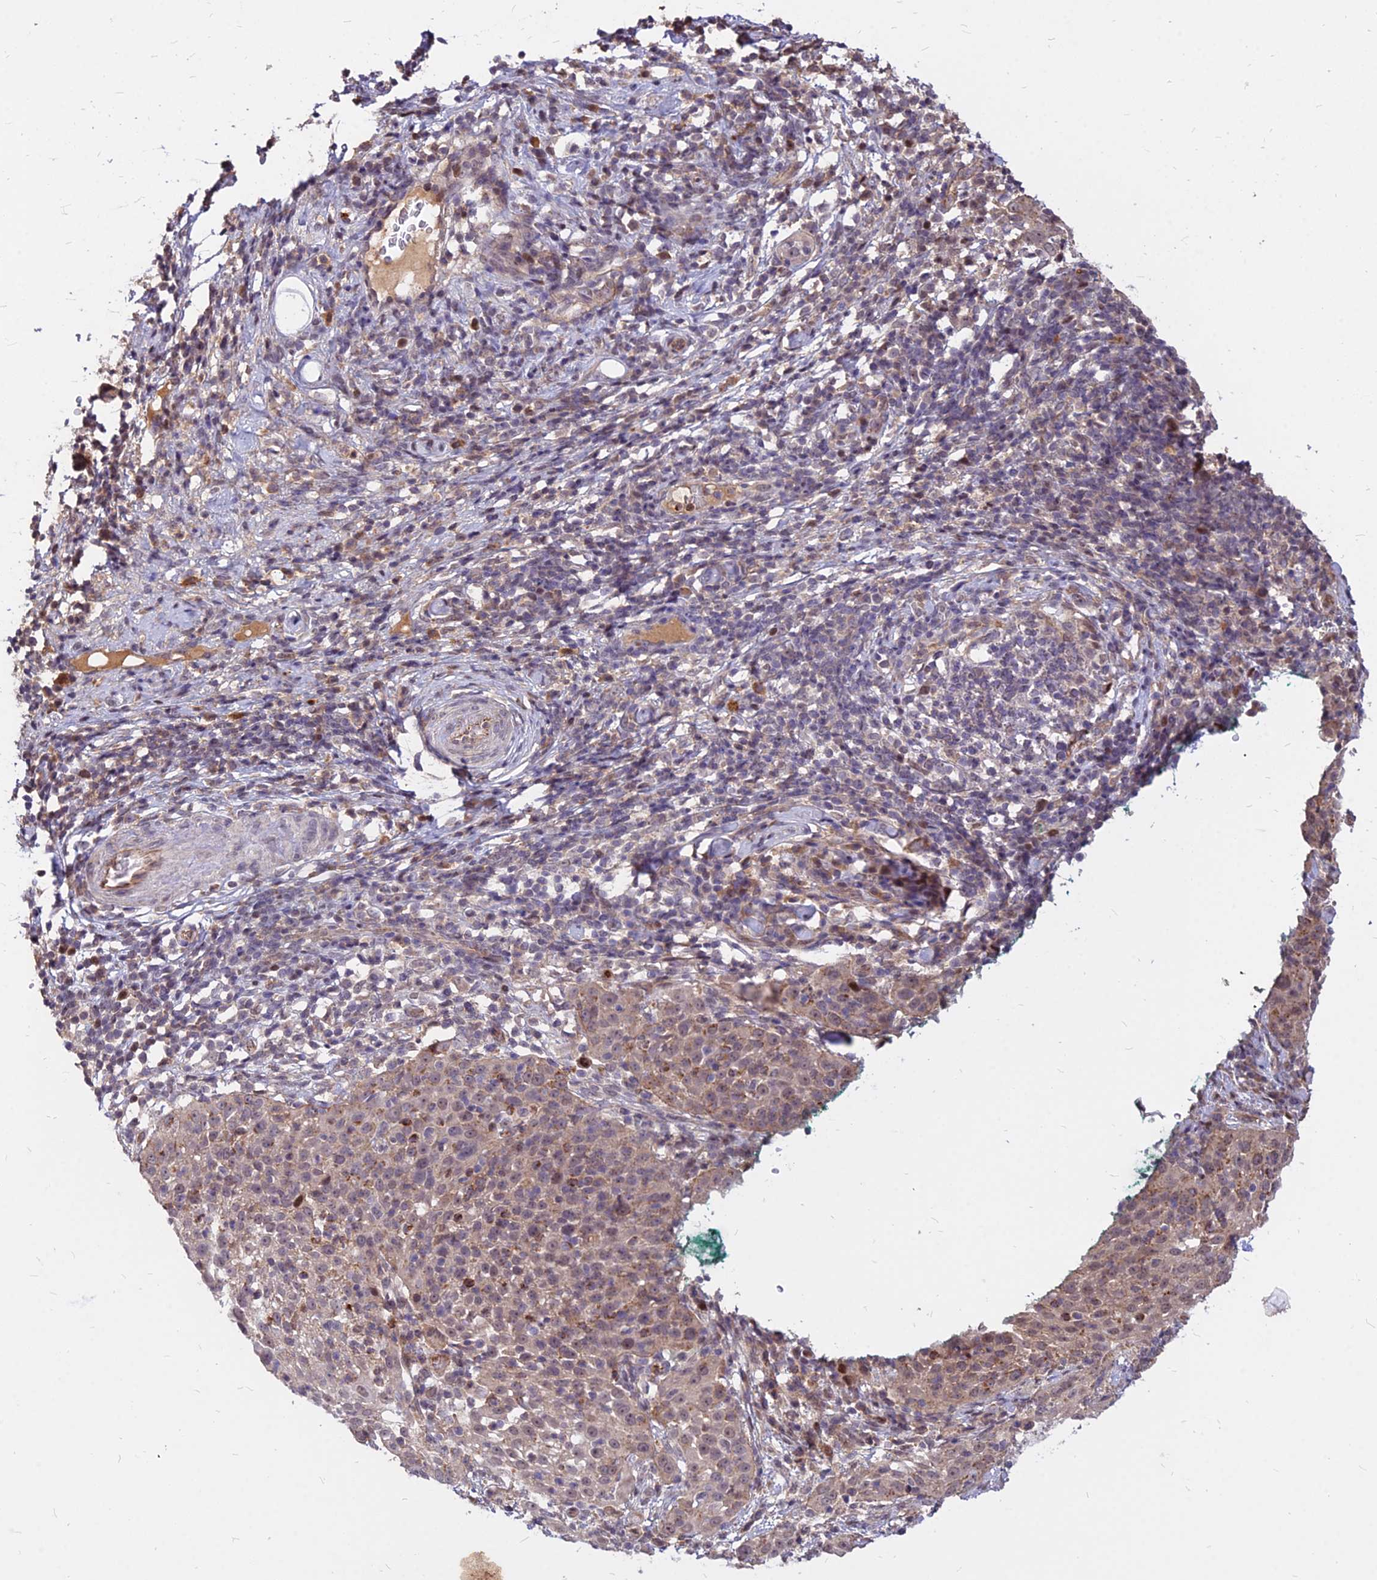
{"staining": {"intensity": "weak", "quantity": ">75%", "location": "cytoplasmic/membranous"}, "tissue": "cervical cancer", "cell_type": "Tumor cells", "image_type": "cancer", "snomed": [{"axis": "morphology", "description": "Squamous cell carcinoma, NOS"}, {"axis": "topography", "description": "Cervix"}], "caption": "Immunohistochemical staining of cervical squamous cell carcinoma exhibits low levels of weak cytoplasmic/membranous protein positivity in about >75% of tumor cells.", "gene": "C11orf68", "patient": {"sex": "female", "age": 57}}